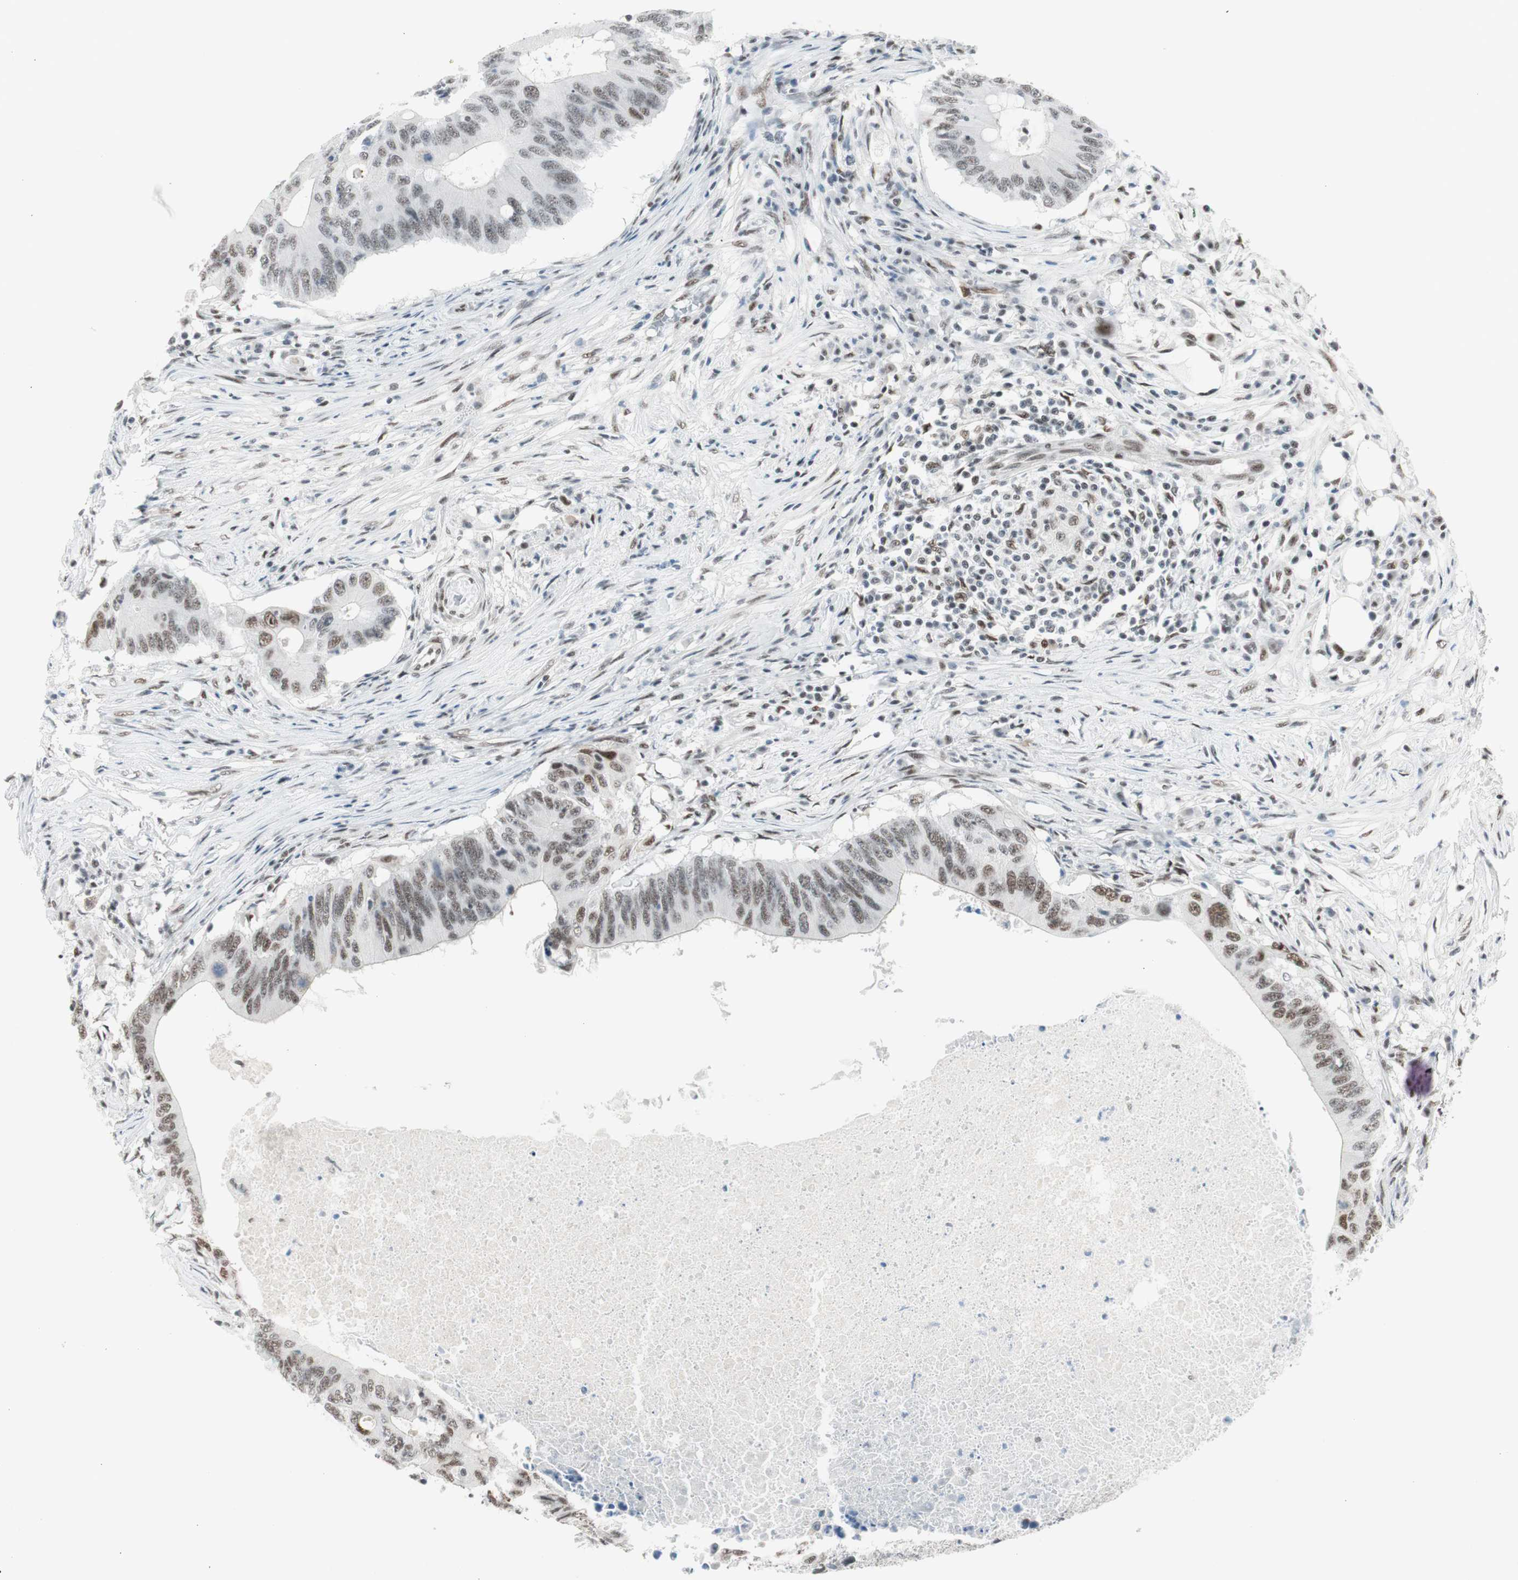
{"staining": {"intensity": "moderate", "quantity": "<25%", "location": "nuclear"}, "tissue": "colorectal cancer", "cell_type": "Tumor cells", "image_type": "cancer", "snomed": [{"axis": "morphology", "description": "Adenocarcinoma, NOS"}, {"axis": "topography", "description": "Colon"}], "caption": "Moderate nuclear protein staining is identified in approximately <25% of tumor cells in colorectal cancer (adenocarcinoma). (brown staining indicates protein expression, while blue staining denotes nuclei).", "gene": "HEXIM1", "patient": {"sex": "male", "age": 71}}